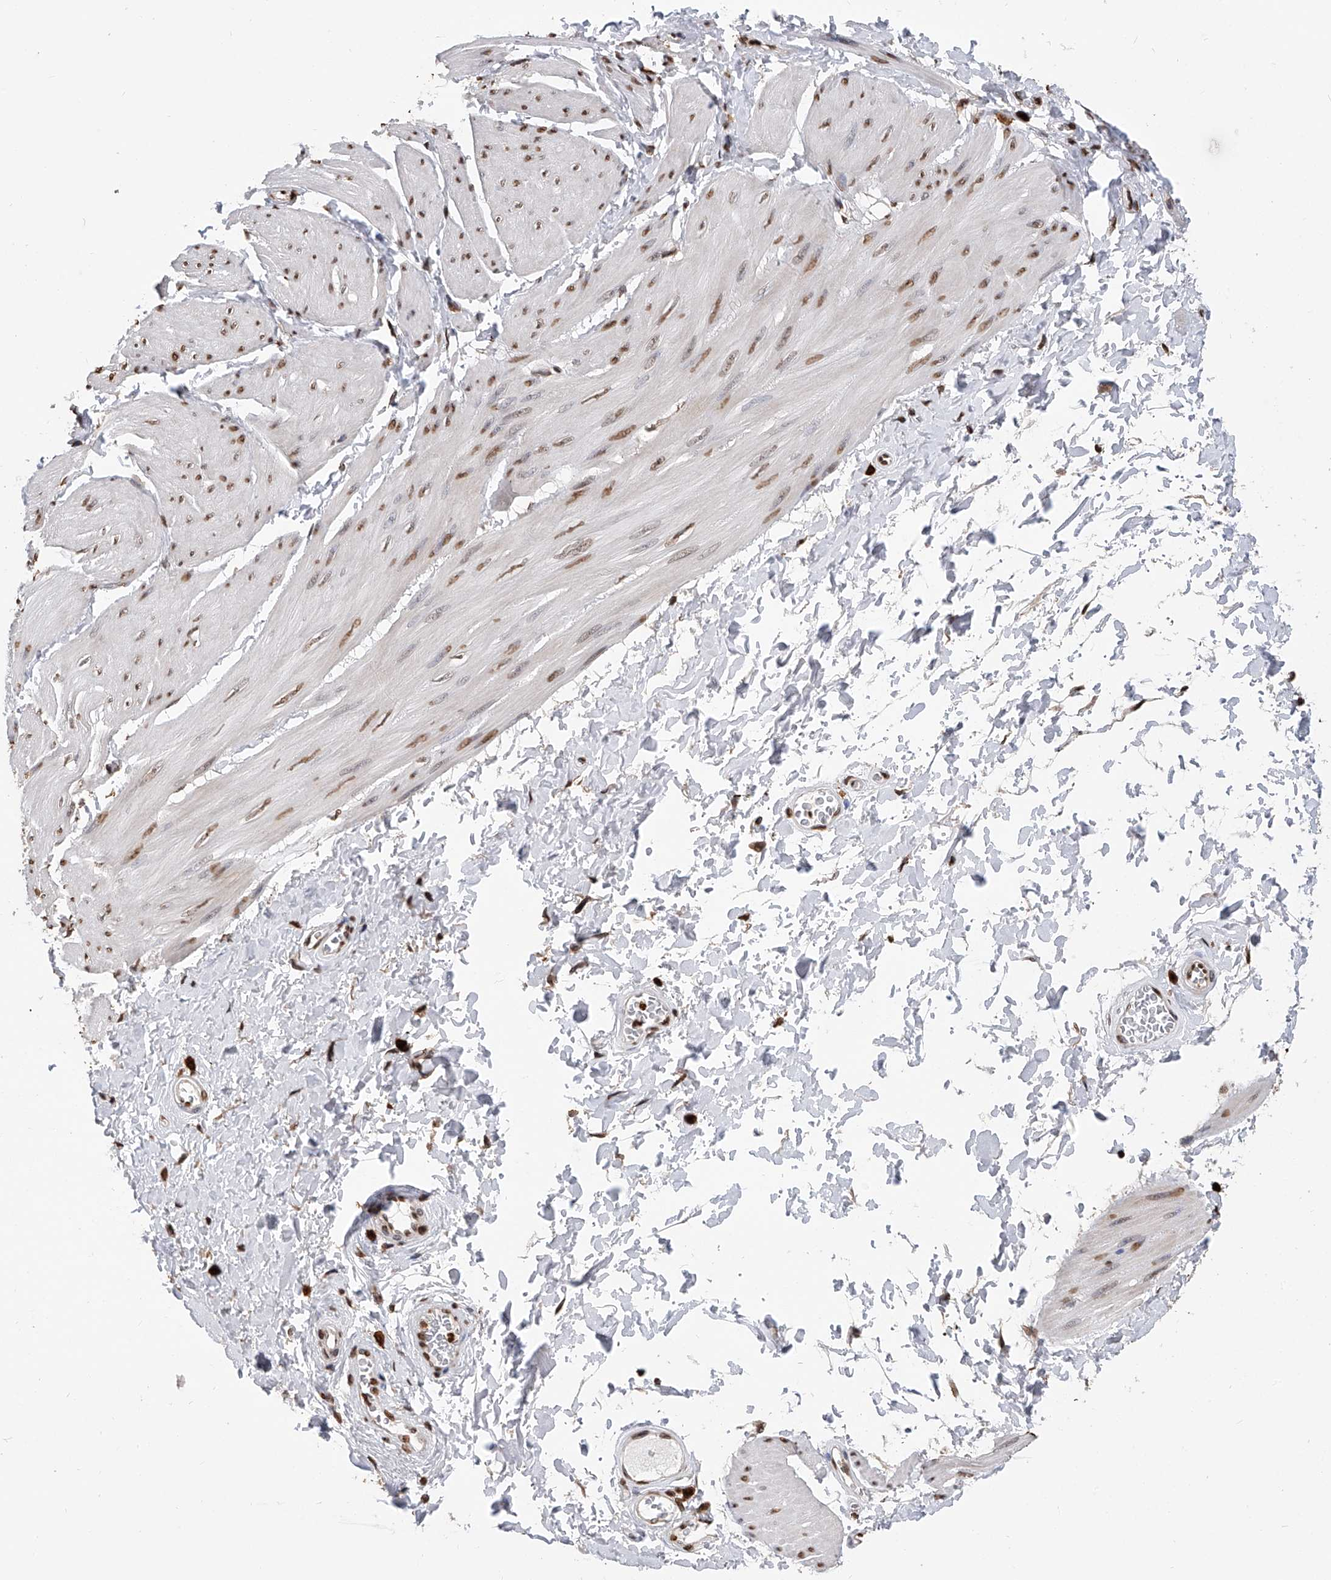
{"staining": {"intensity": "moderate", "quantity": "25%-75%", "location": "nuclear"}, "tissue": "smooth muscle", "cell_type": "Smooth muscle cells", "image_type": "normal", "snomed": [{"axis": "morphology", "description": "Urothelial carcinoma, High grade"}, {"axis": "topography", "description": "Urinary bladder"}], "caption": "Immunohistochemical staining of unremarkable human smooth muscle exhibits 25%-75% levels of moderate nuclear protein positivity in about 25%-75% of smooth muscle cells.", "gene": "CFAP410", "patient": {"sex": "male", "age": 46}}